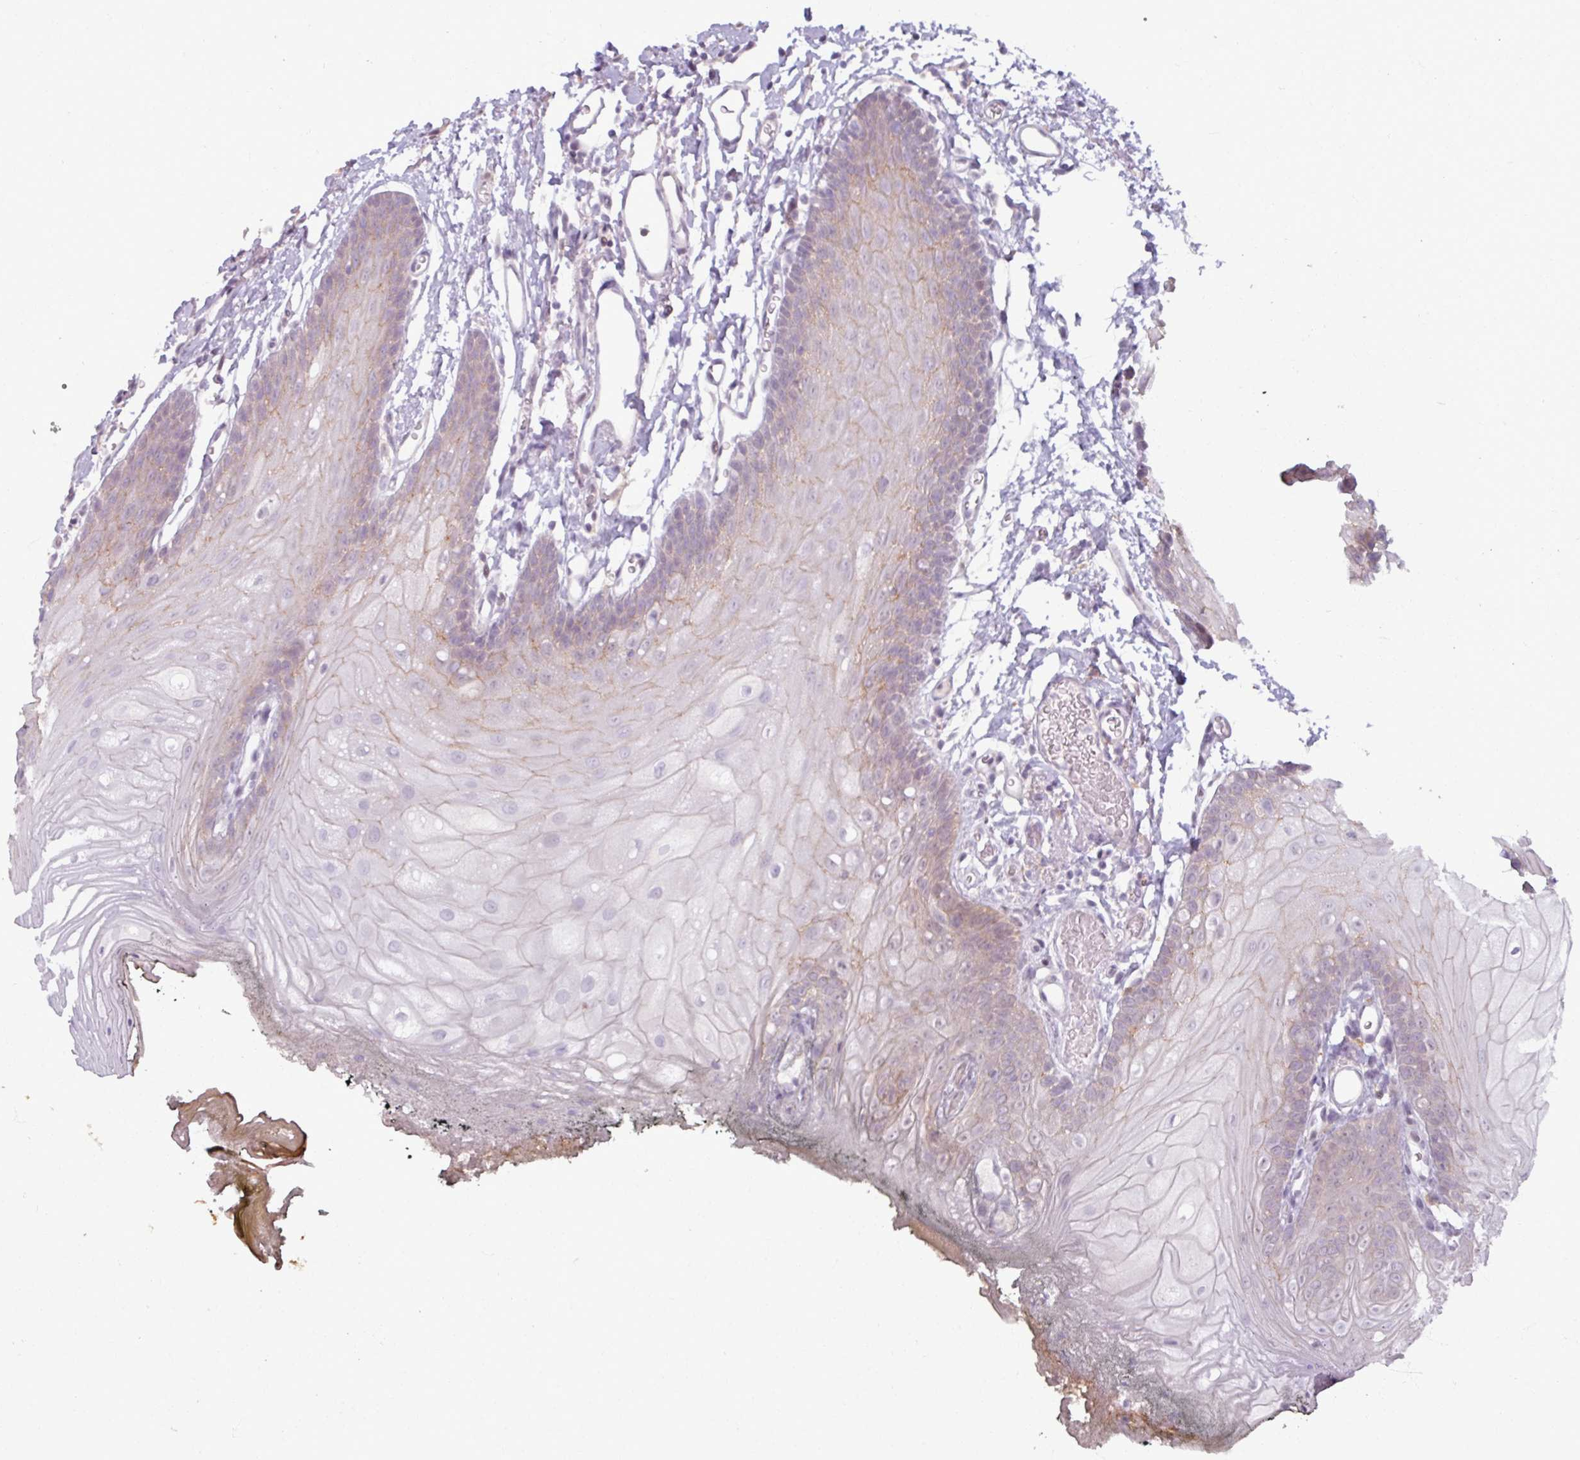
{"staining": {"intensity": "weak", "quantity": "<25%", "location": "cytoplasmic/membranous"}, "tissue": "oral mucosa", "cell_type": "Squamous epithelial cells", "image_type": "normal", "snomed": [{"axis": "morphology", "description": "Normal tissue, NOS"}, {"axis": "morphology", "description": "Squamous cell carcinoma, NOS"}, {"axis": "topography", "description": "Oral tissue"}, {"axis": "topography", "description": "Head-Neck"}], "caption": "Immunohistochemistry (IHC) of unremarkable human oral mucosa reveals no staining in squamous epithelial cells.", "gene": "PNMA6A", "patient": {"sex": "female", "age": 81}}